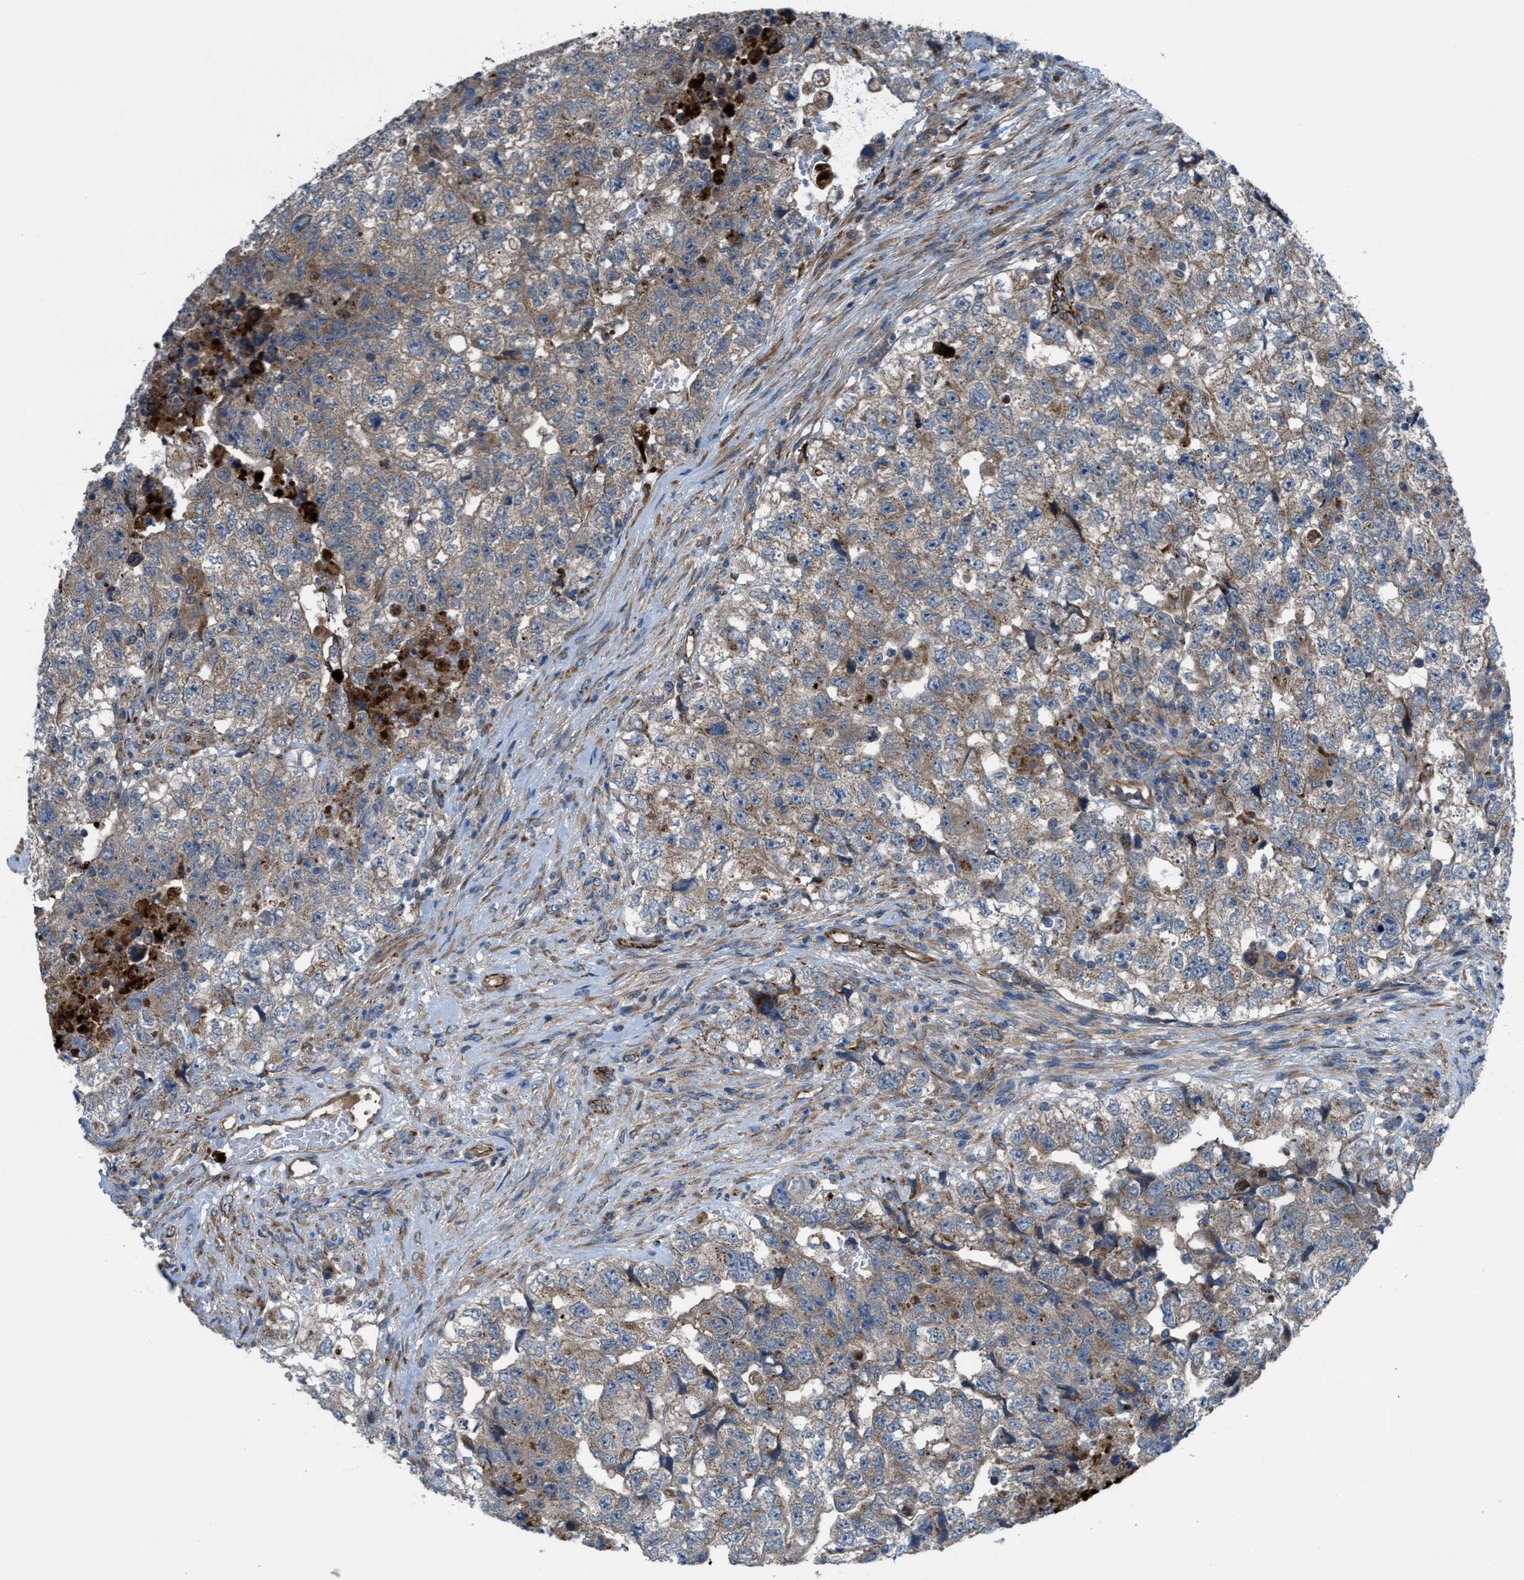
{"staining": {"intensity": "weak", "quantity": "25%-75%", "location": "cytoplasmic/membranous"}, "tissue": "testis cancer", "cell_type": "Tumor cells", "image_type": "cancer", "snomed": [{"axis": "morphology", "description": "Normal tissue, NOS"}, {"axis": "morphology", "description": "Carcinoma, Embryonal, NOS"}, {"axis": "topography", "description": "Testis"}], "caption": "This is an image of immunohistochemistry staining of testis cancer, which shows weak expression in the cytoplasmic/membranous of tumor cells.", "gene": "SLC6A9", "patient": {"sex": "male", "age": 36}}